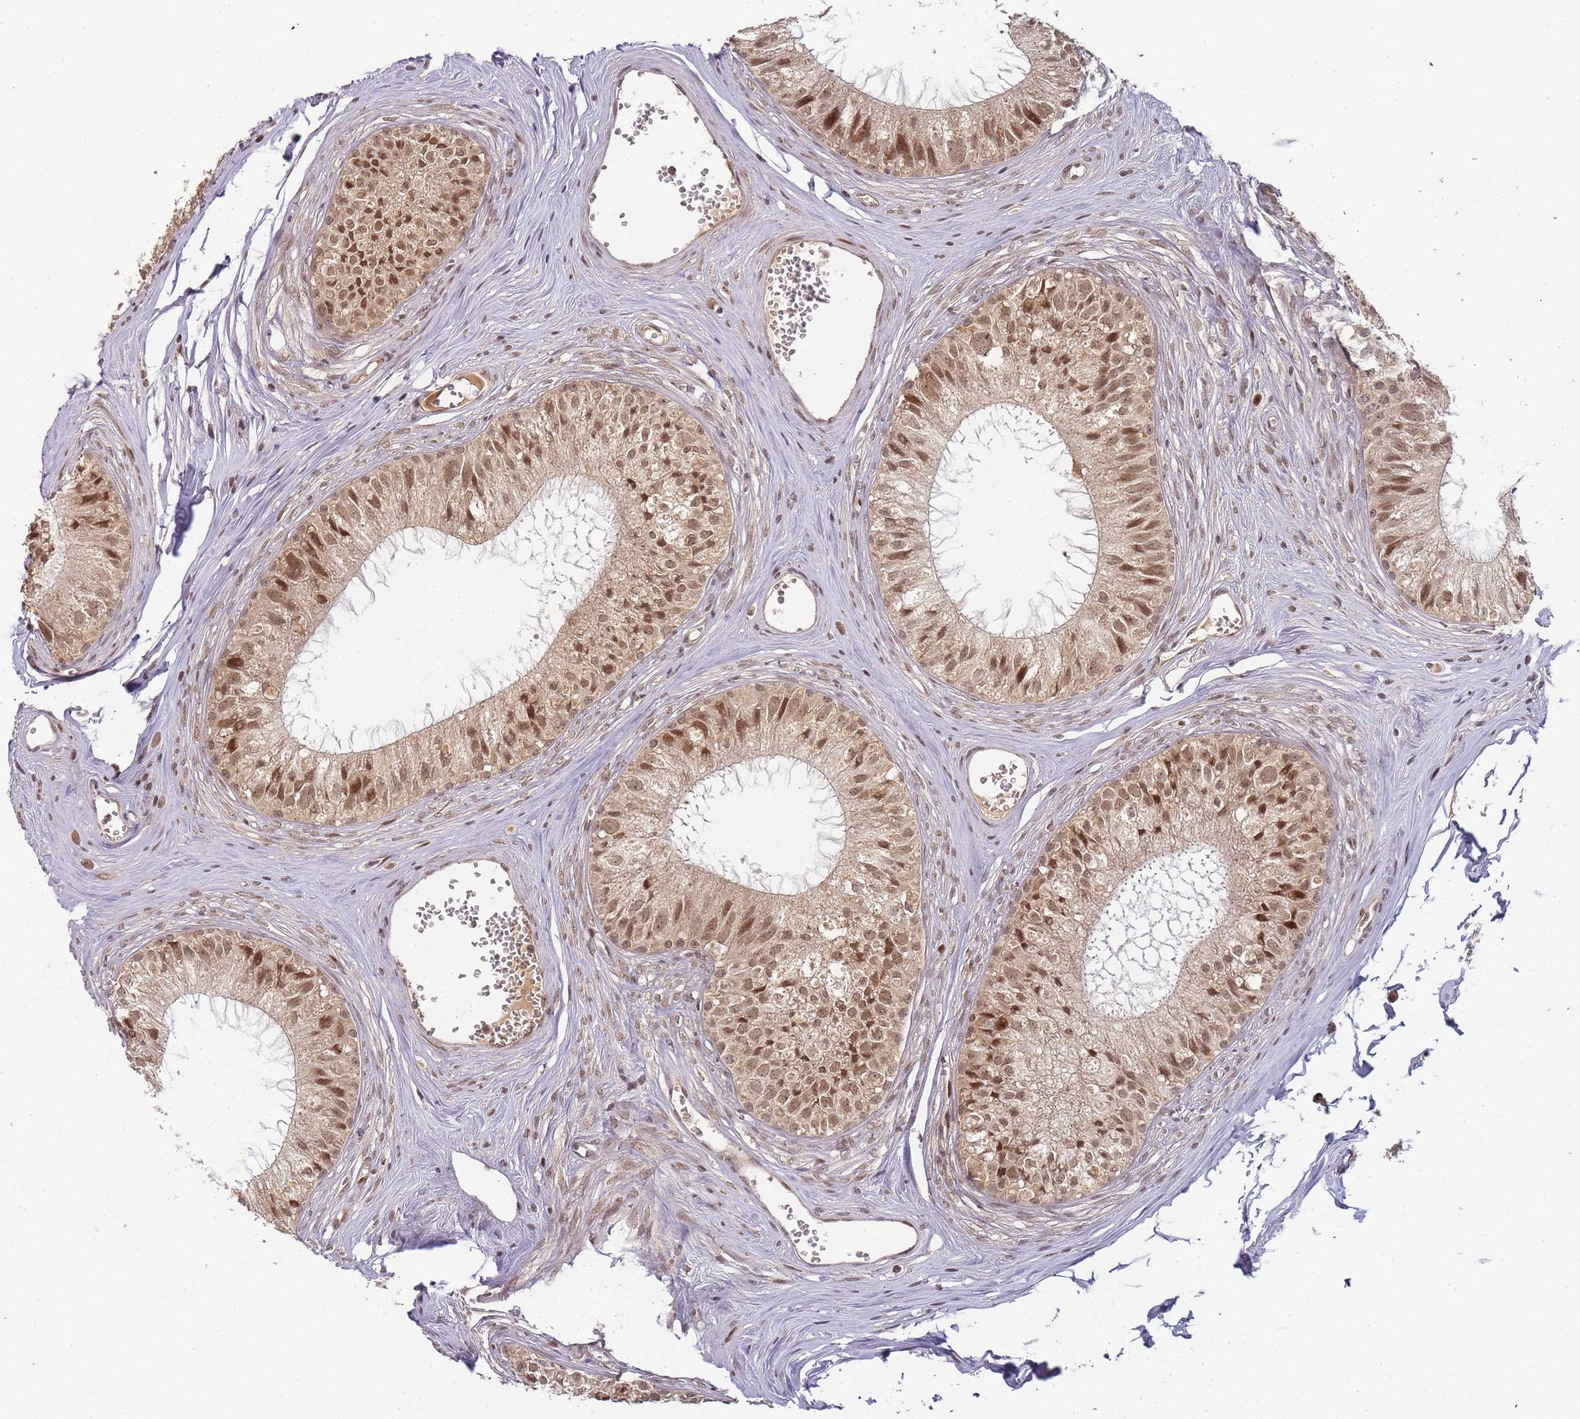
{"staining": {"intensity": "moderate", "quantity": ">75%", "location": "nuclear"}, "tissue": "epididymis", "cell_type": "Glandular cells", "image_type": "normal", "snomed": [{"axis": "morphology", "description": "Normal tissue, NOS"}, {"axis": "topography", "description": "Epididymis"}], "caption": "Epididymis stained with IHC exhibits moderate nuclear expression in about >75% of glandular cells.", "gene": "ZNF497", "patient": {"sex": "male", "age": 36}}